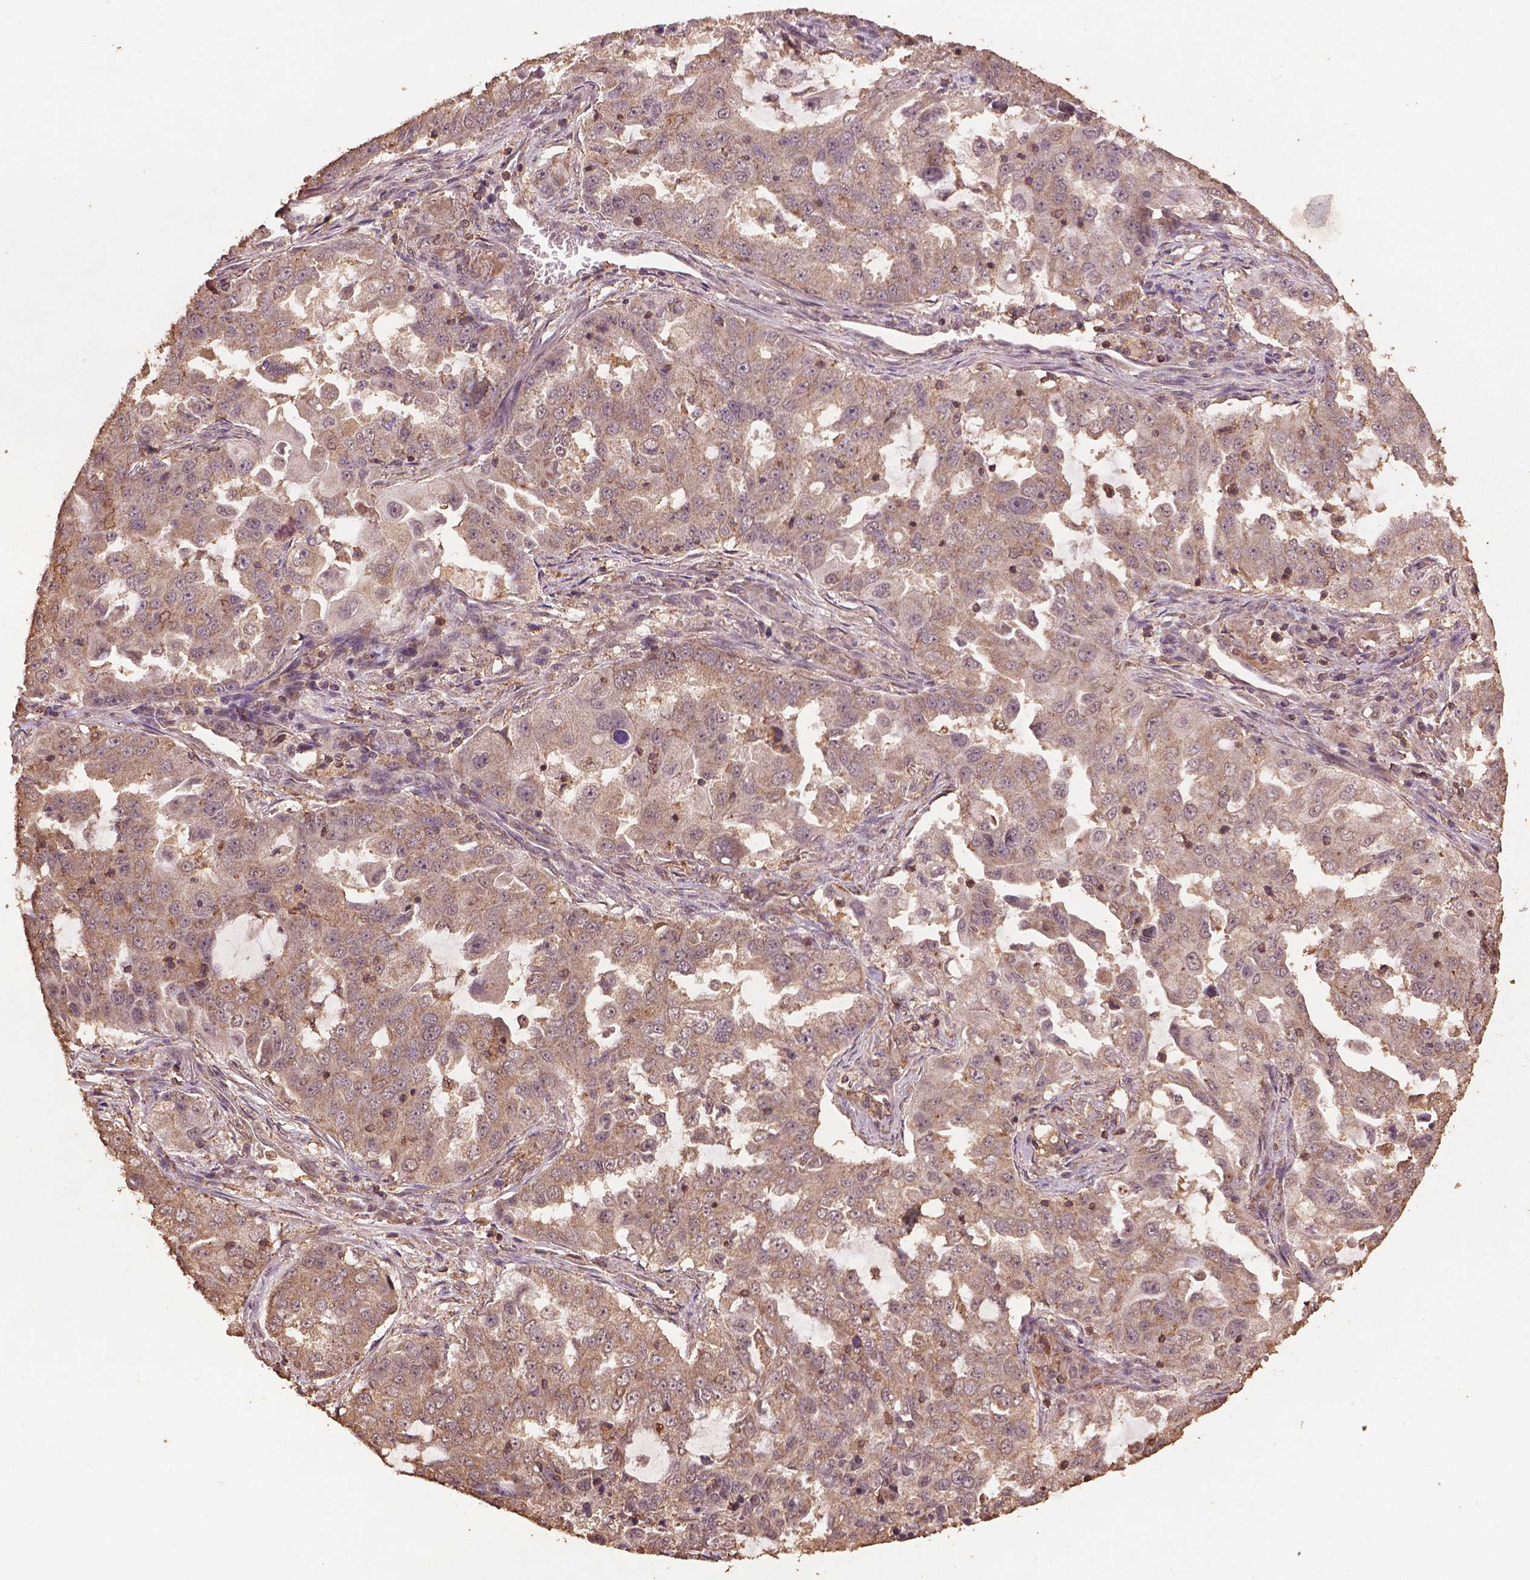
{"staining": {"intensity": "negative", "quantity": "none", "location": "none"}, "tissue": "lung cancer", "cell_type": "Tumor cells", "image_type": "cancer", "snomed": [{"axis": "morphology", "description": "Adenocarcinoma, NOS"}, {"axis": "topography", "description": "Lung"}], "caption": "The immunohistochemistry image has no significant expression in tumor cells of adenocarcinoma (lung) tissue.", "gene": "BABAM1", "patient": {"sex": "female", "age": 61}}